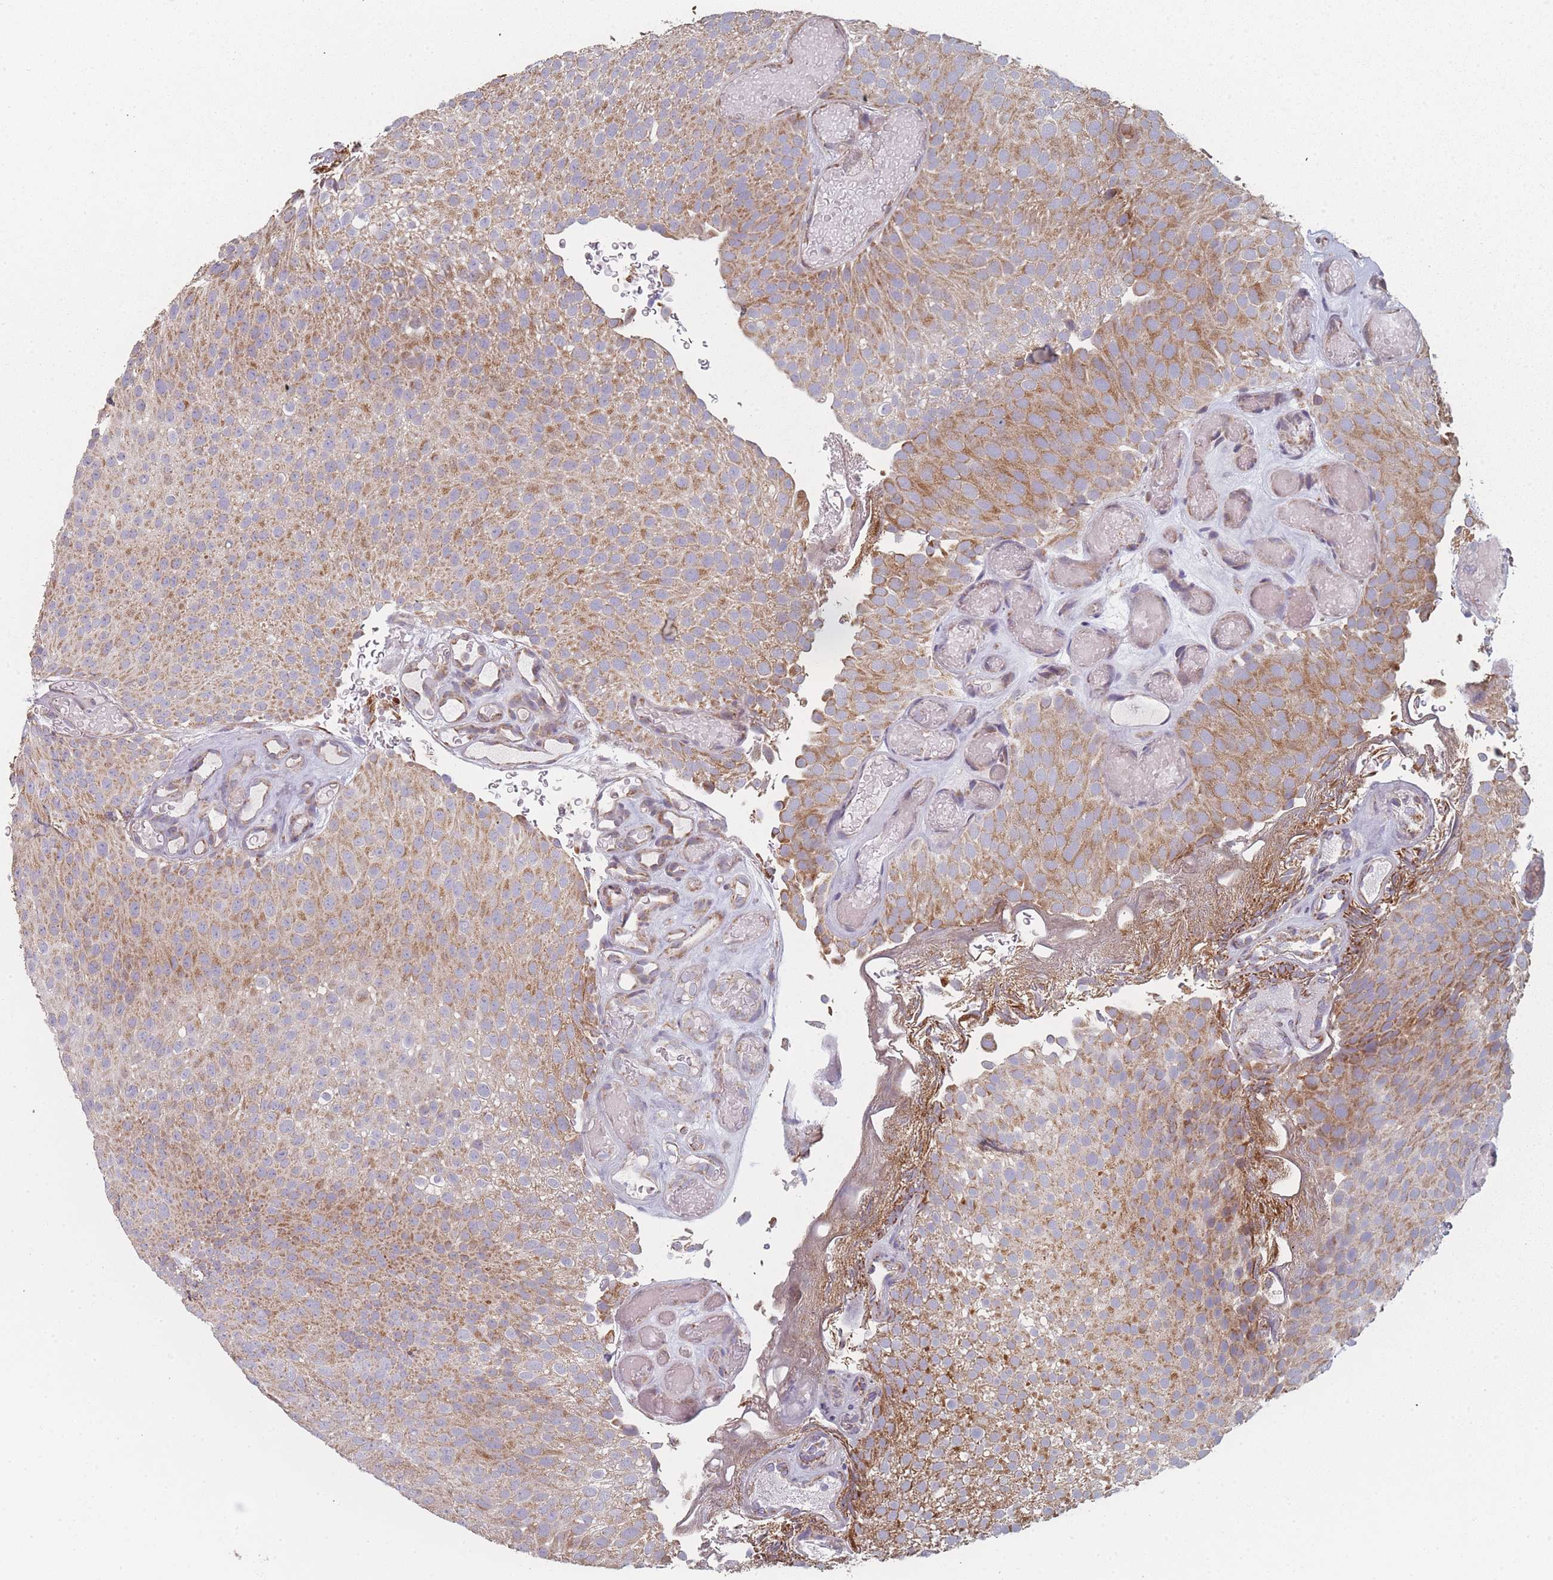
{"staining": {"intensity": "strong", "quantity": ">75%", "location": "cytoplasmic/membranous"}, "tissue": "urothelial cancer", "cell_type": "Tumor cells", "image_type": "cancer", "snomed": [{"axis": "morphology", "description": "Urothelial carcinoma, Low grade"}, {"axis": "topography", "description": "Urinary bladder"}], "caption": "Protein expression analysis of human low-grade urothelial carcinoma reveals strong cytoplasmic/membranous expression in approximately >75% of tumor cells.", "gene": "PSMB3", "patient": {"sex": "male", "age": 78}}